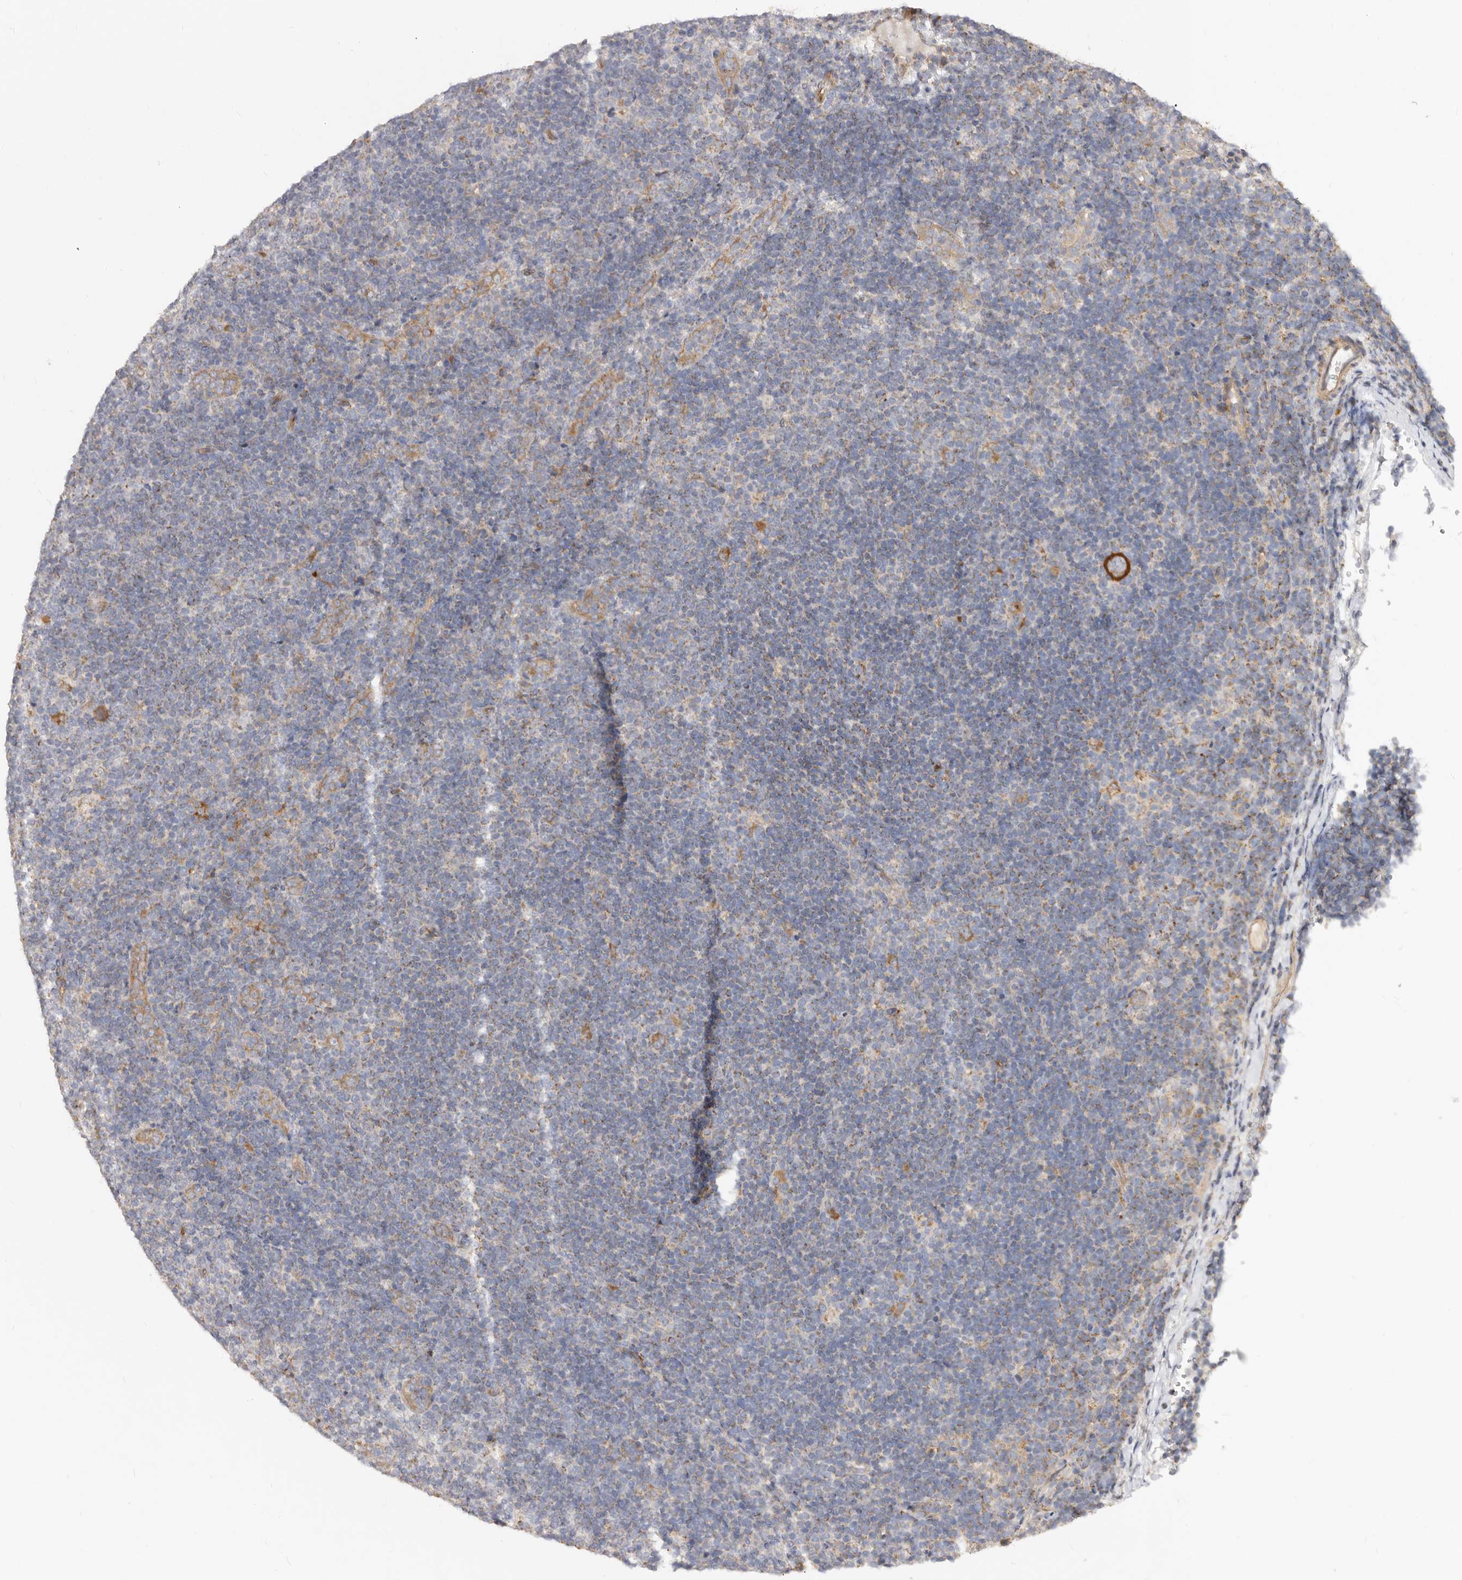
{"staining": {"intensity": "moderate", "quantity": ">75%", "location": "cytoplasmic/membranous"}, "tissue": "lymphoma", "cell_type": "Tumor cells", "image_type": "cancer", "snomed": [{"axis": "morphology", "description": "Hodgkin's disease, NOS"}, {"axis": "topography", "description": "Lymph node"}], "caption": "Lymphoma tissue exhibits moderate cytoplasmic/membranous expression in about >75% of tumor cells", "gene": "BAIAP2L1", "patient": {"sex": "female", "age": 57}}